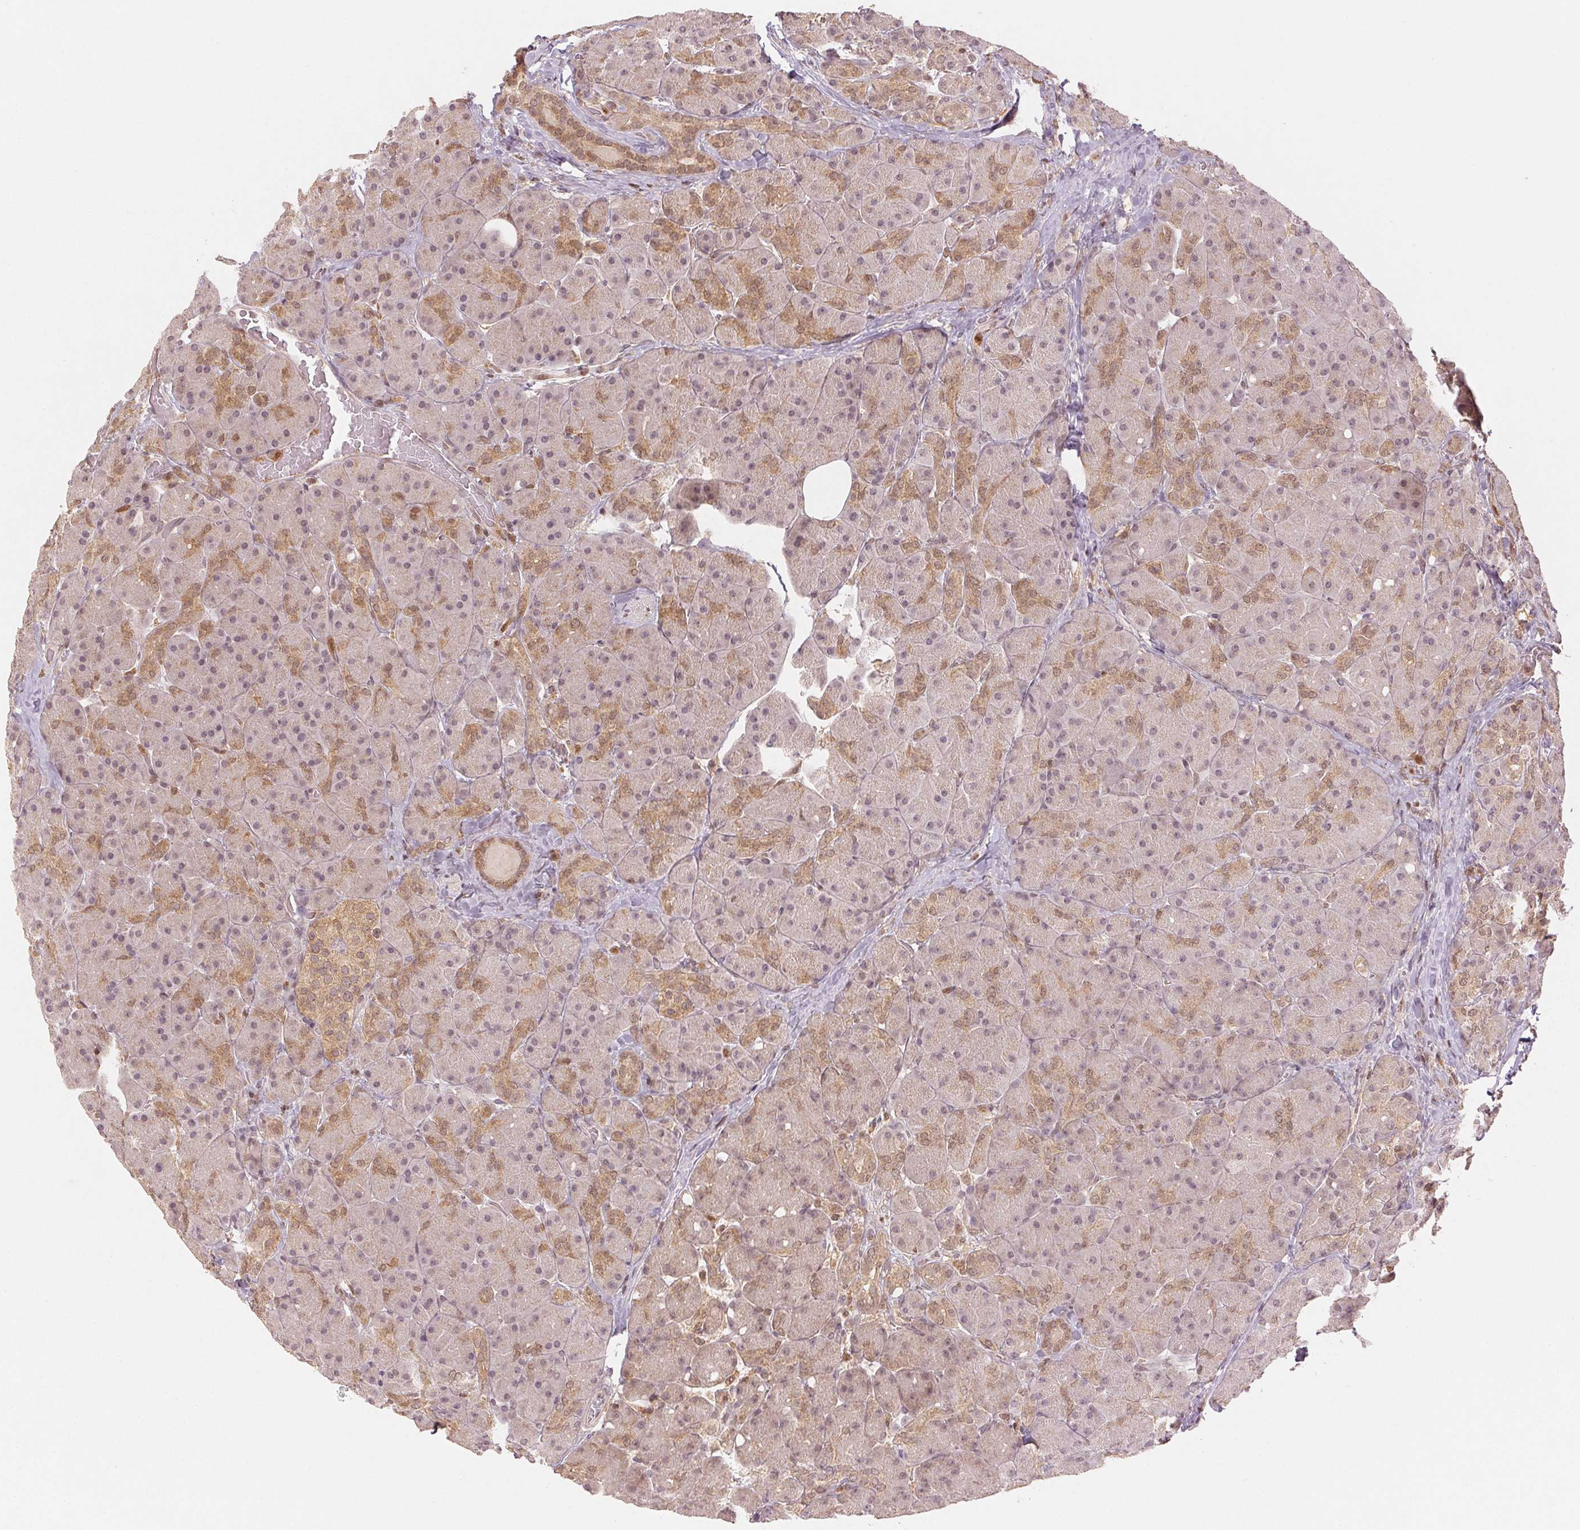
{"staining": {"intensity": "weak", "quantity": "<25%", "location": "cytoplasmic/membranous"}, "tissue": "pancreas", "cell_type": "Exocrine glandular cells", "image_type": "normal", "snomed": [{"axis": "morphology", "description": "Normal tissue, NOS"}, {"axis": "topography", "description": "Pancreas"}], "caption": "A high-resolution image shows immunohistochemistry (IHC) staining of benign pancreas, which reveals no significant positivity in exocrine glandular cells.", "gene": "MAPK14", "patient": {"sex": "male", "age": 55}}